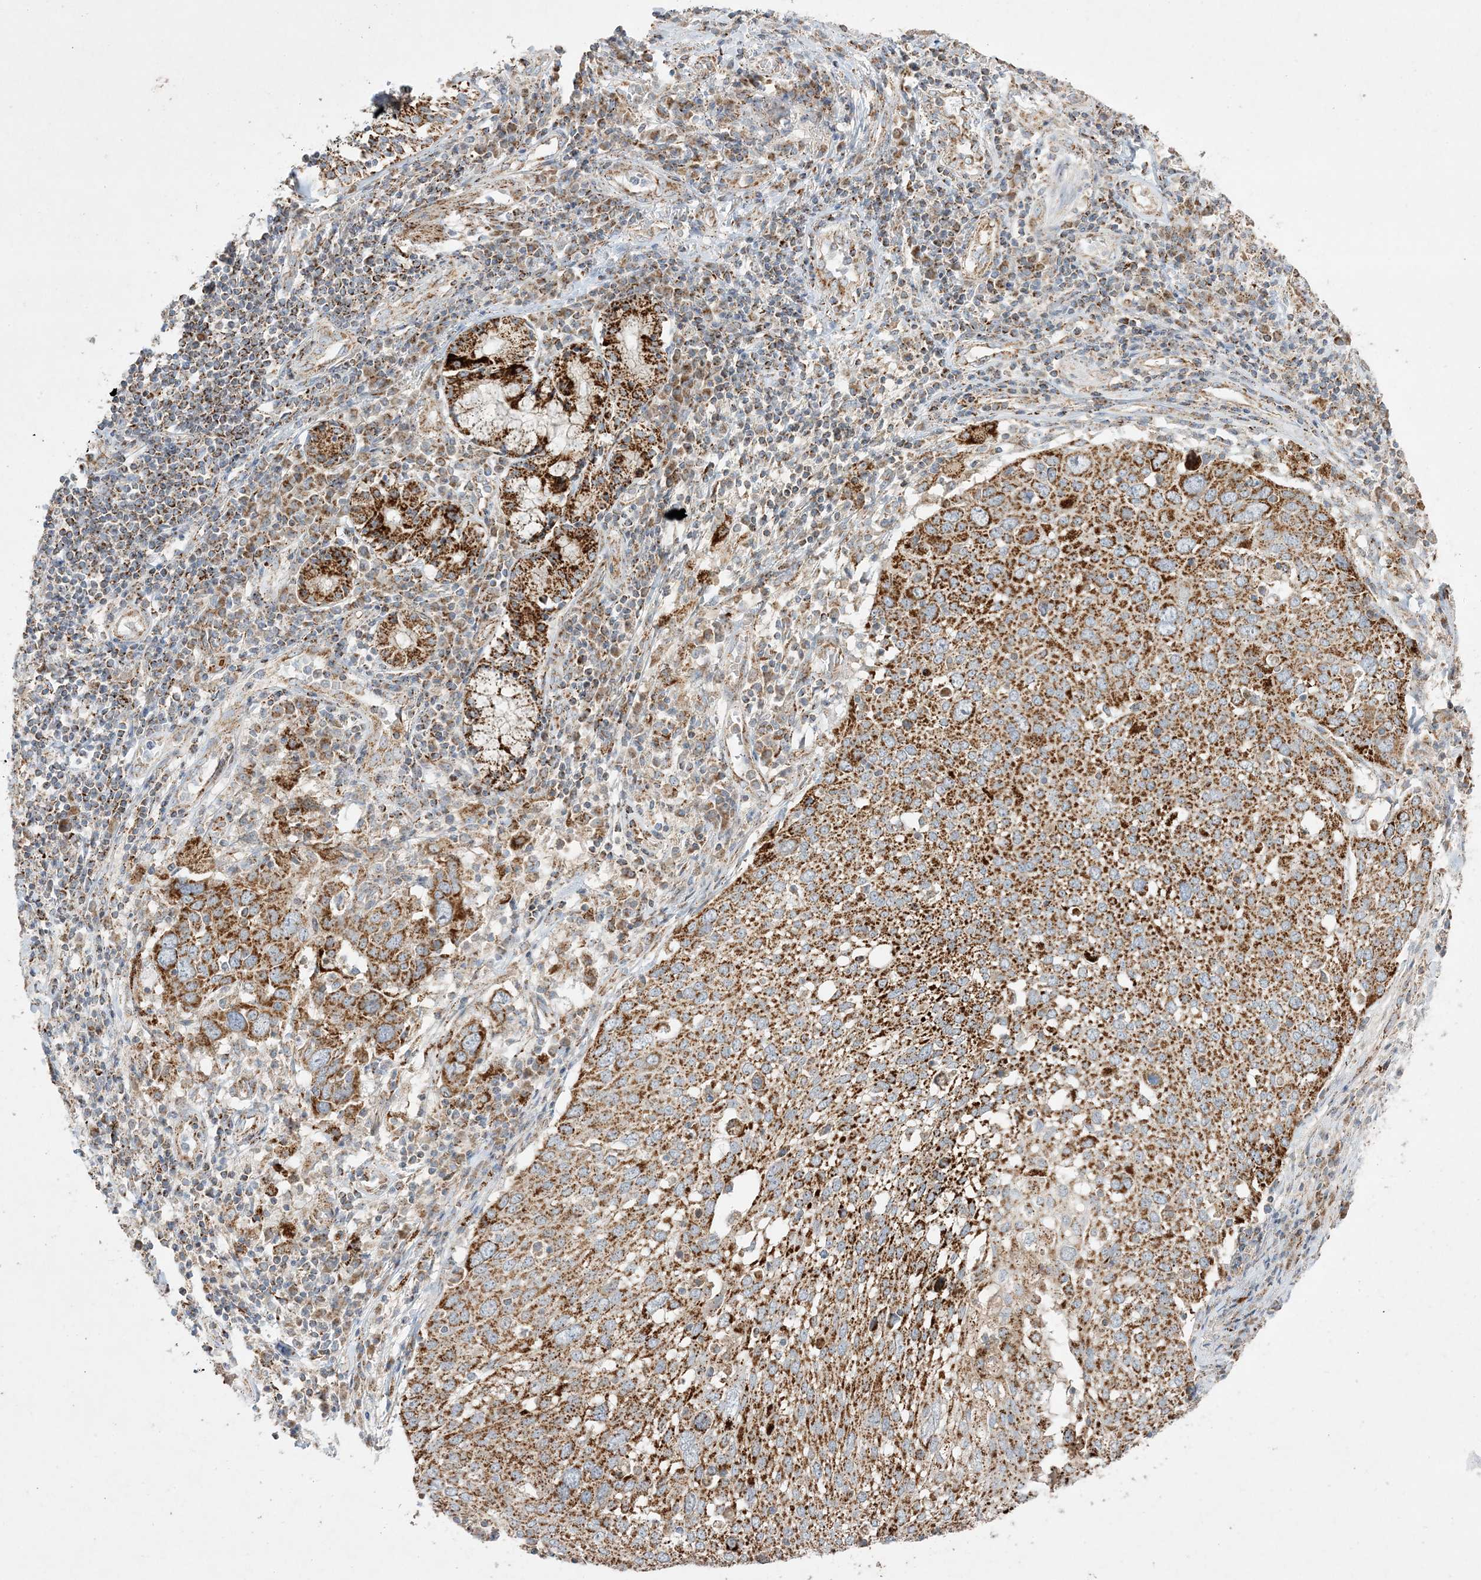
{"staining": {"intensity": "strong", "quantity": ">75%", "location": "cytoplasmic/membranous"}, "tissue": "lung cancer", "cell_type": "Tumor cells", "image_type": "cancer", "snomed": [{"axis": "morphology", "description": "Squamous cell carcinoma, NOS"}, {"axis": "topography", "description": "Lung"}], "caption": "The micrograph shows staining of lung cancer, revealing strong cytoplasmic/membranous protein staining (brown color) within tumor cells.", "gene": "NDUFAF3", "patient": {"sex": "male", "age": 65}}